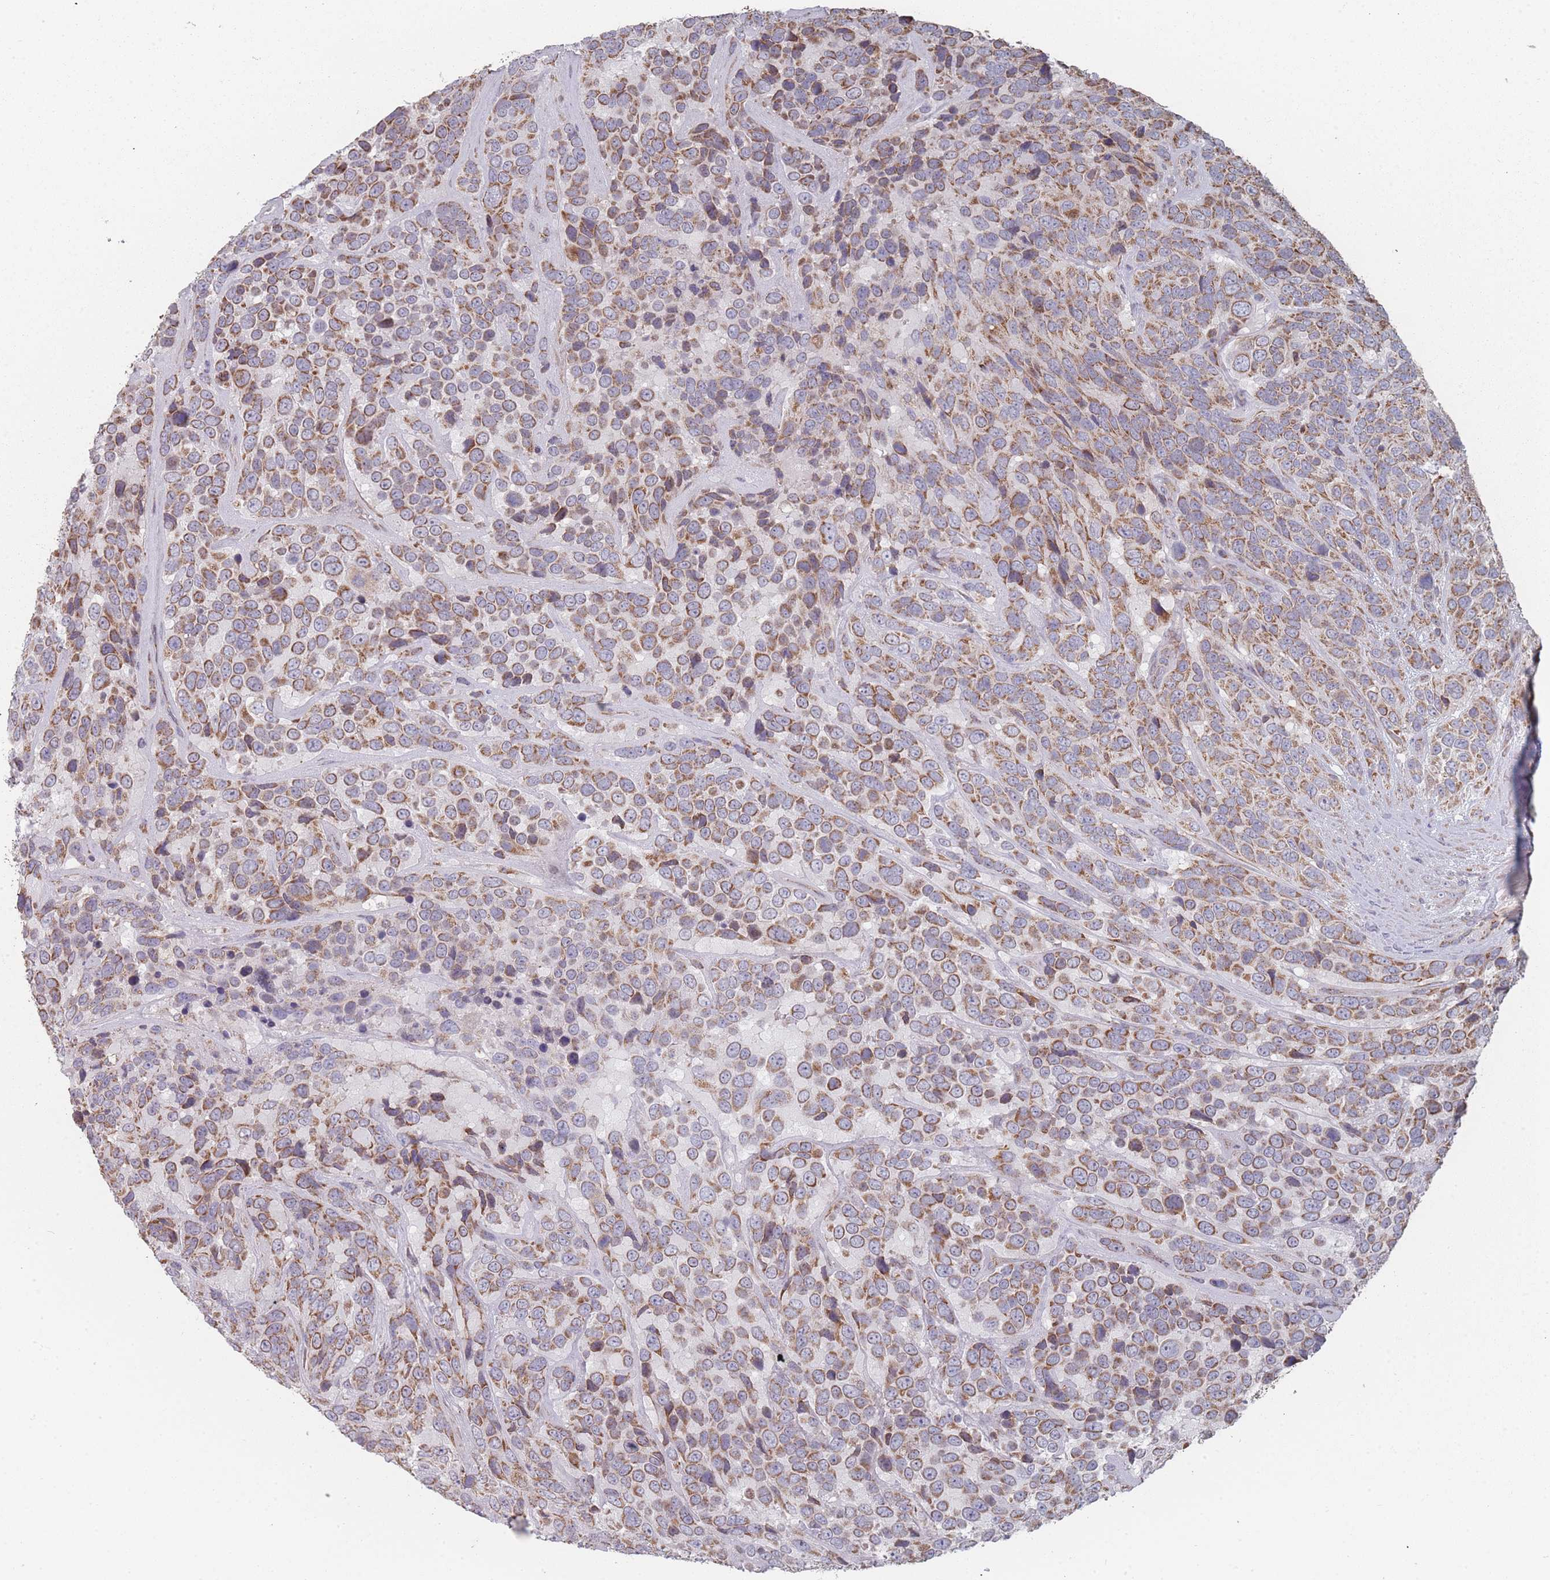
{"staining": {"intensity": "moderate", "quantity": ">75%", "location": "cytoplasmic/membranous"}, "tissue": "urothelial cancer", "cell_type": "Tumor cells", "image_type": "cancer", "snomed": [{"axis": "morphology", "description": "Urothelial carcinoma, High grade"}, {"axis": "topography", "description": "Urinary bladder"}], "caption": "A photomicrograph of human urothelial cancer stained for a protein exhibits moderate cytoplasmic/membranous brown staining in tumor cells. The protein of interest is stained brown, and the nuclei are stained in blue (DAB (3,3'-diaminobenzidine) IHC with brightfield microscopy, high magnification).", "gene": "PSMB3", "patient": {"sex": "female", "age": 70}}